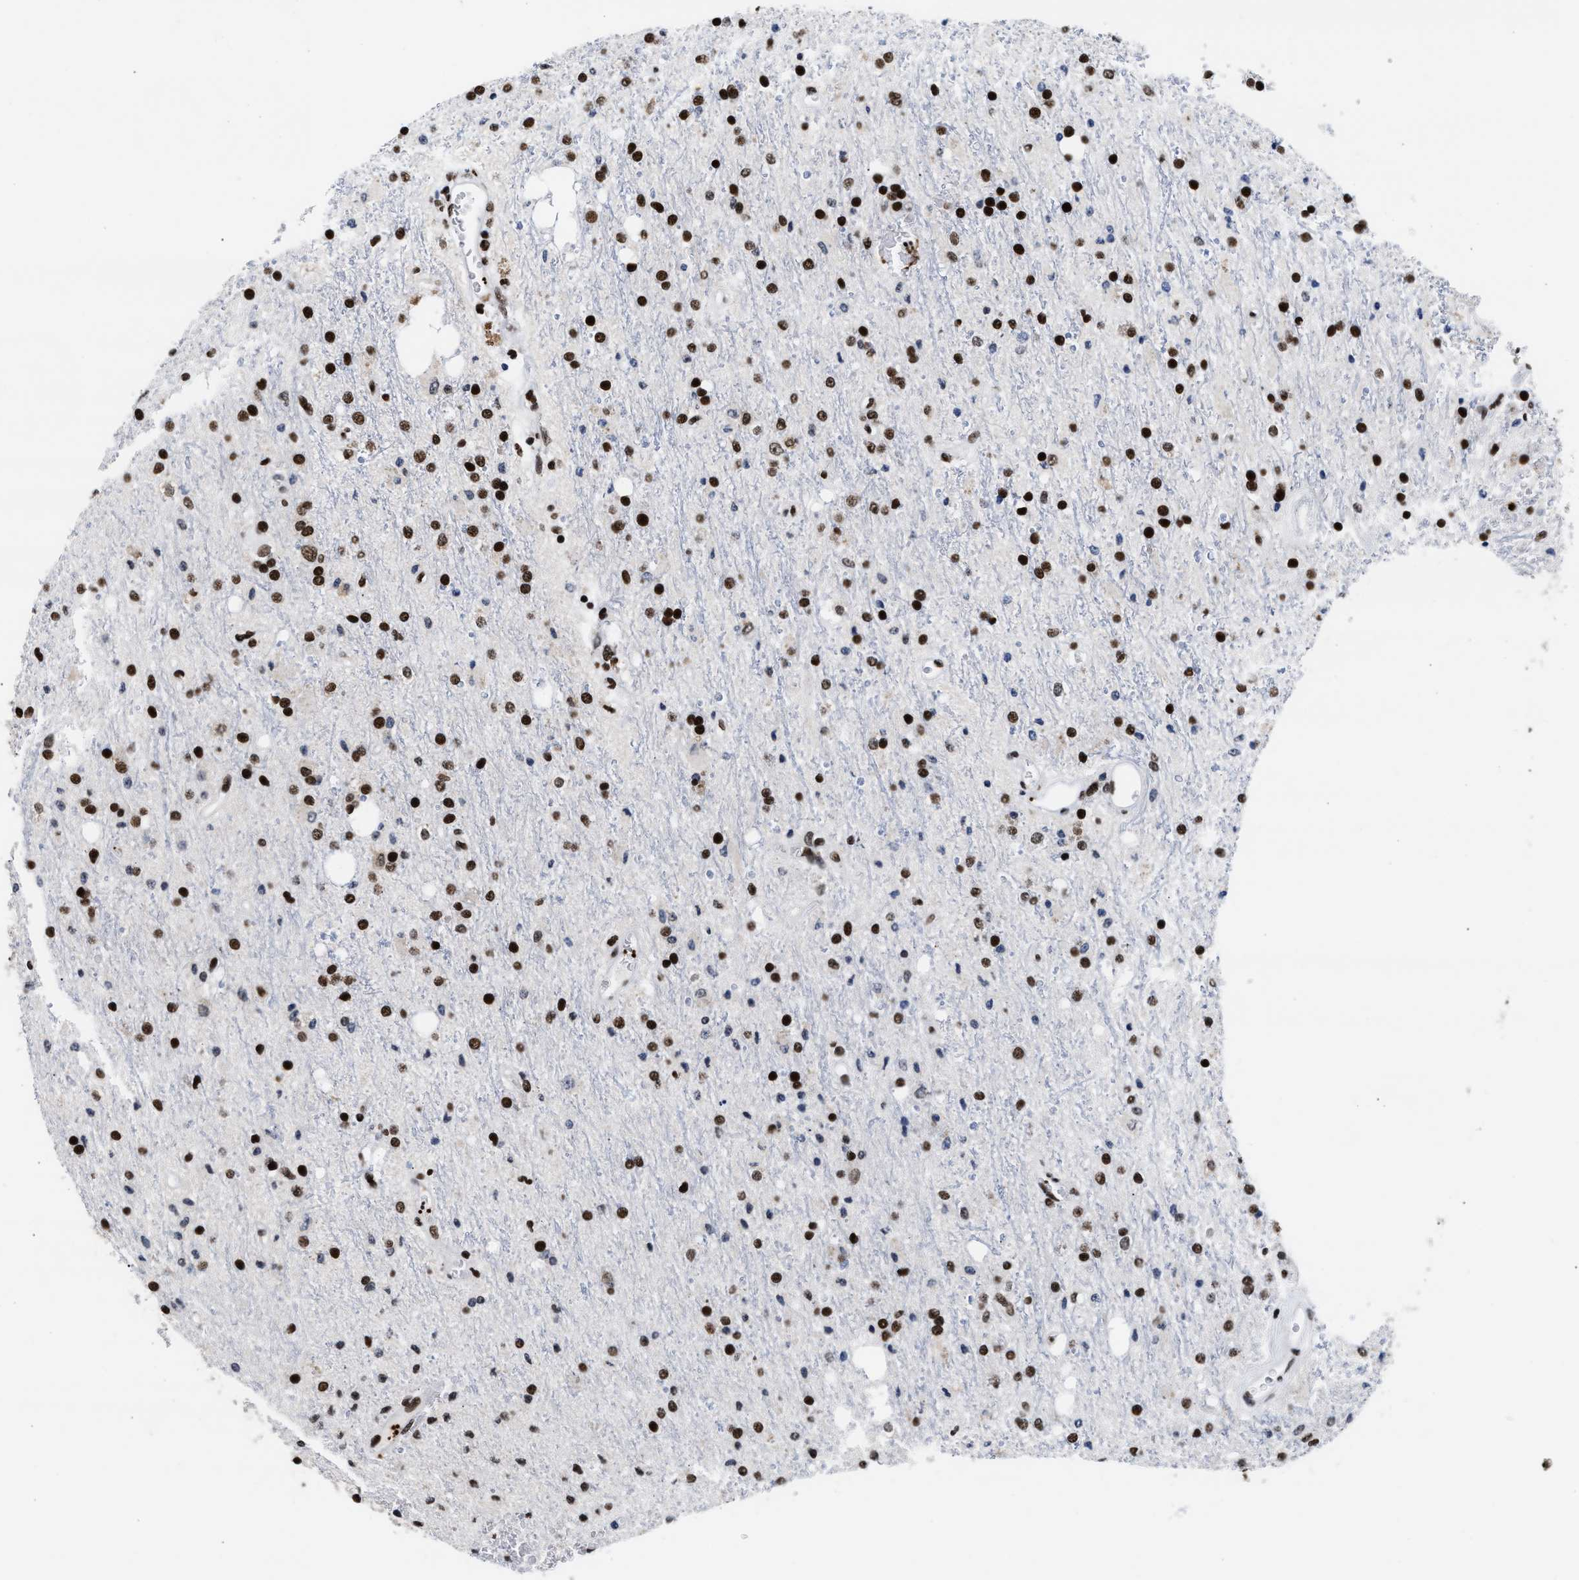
{"staining": {"intensity": "strong", "quantity": ">75%", "location": "nuclear"}, "tissue": "glioma", "cell_type": "Tumor cells", "image_type": "cancer", "snomed": [{"axis": "morphology", "description": "Glioma, malignant, High grade"}, {"axis": "topography", "description": "Brain"}], "caption": "About >75% of tumor cells in human glioma demonstrate strong nuclear protein positivity as visualized by brown immunohistochemical staining.", "gene": "RAD21", "patient": {"sex": "male", "age": 47}}